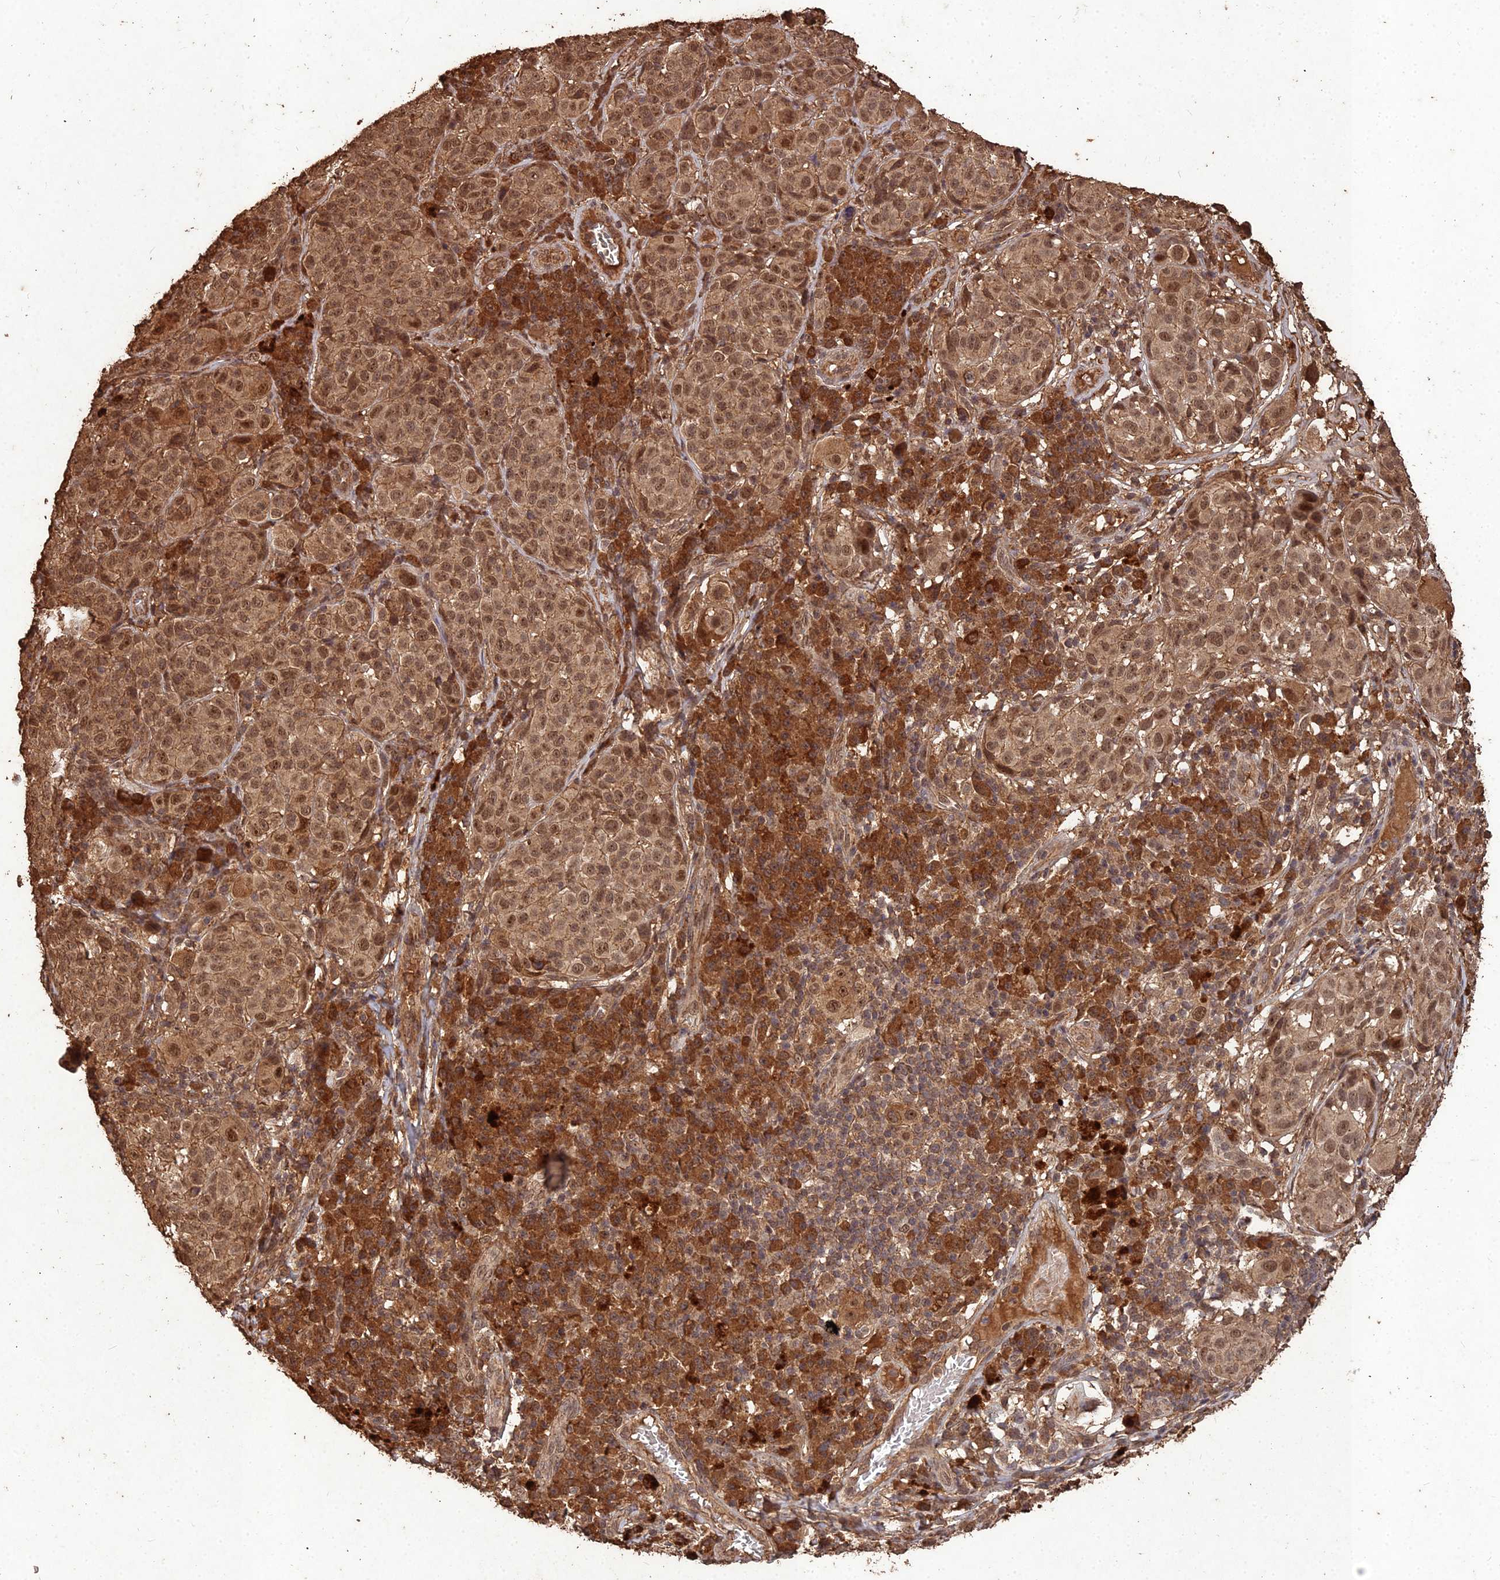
{"staining": {"intensity": "moderate", "quantity": ">75%", "location": "cytoplasmic/membranous,nuclear"}, "tissue": "melanoma", "cell_type": "Tumor cells", "image_type": "cancer", "snomed": [{"axis": "morphology", "description": "Malignant melanoma, NOS"}, {"axis": "topography", "description": "Skin"}], "caption": "Immunohistochemistry photomicrograph of melanoma stained for a protein (brown), which exhibits medium levels of moderate cytoplasmic/membranous and nuclear staining in approximately >75% of tumor cells.", "gene": "SYMPK", "patient": {"sex": "male", "age": 38}}